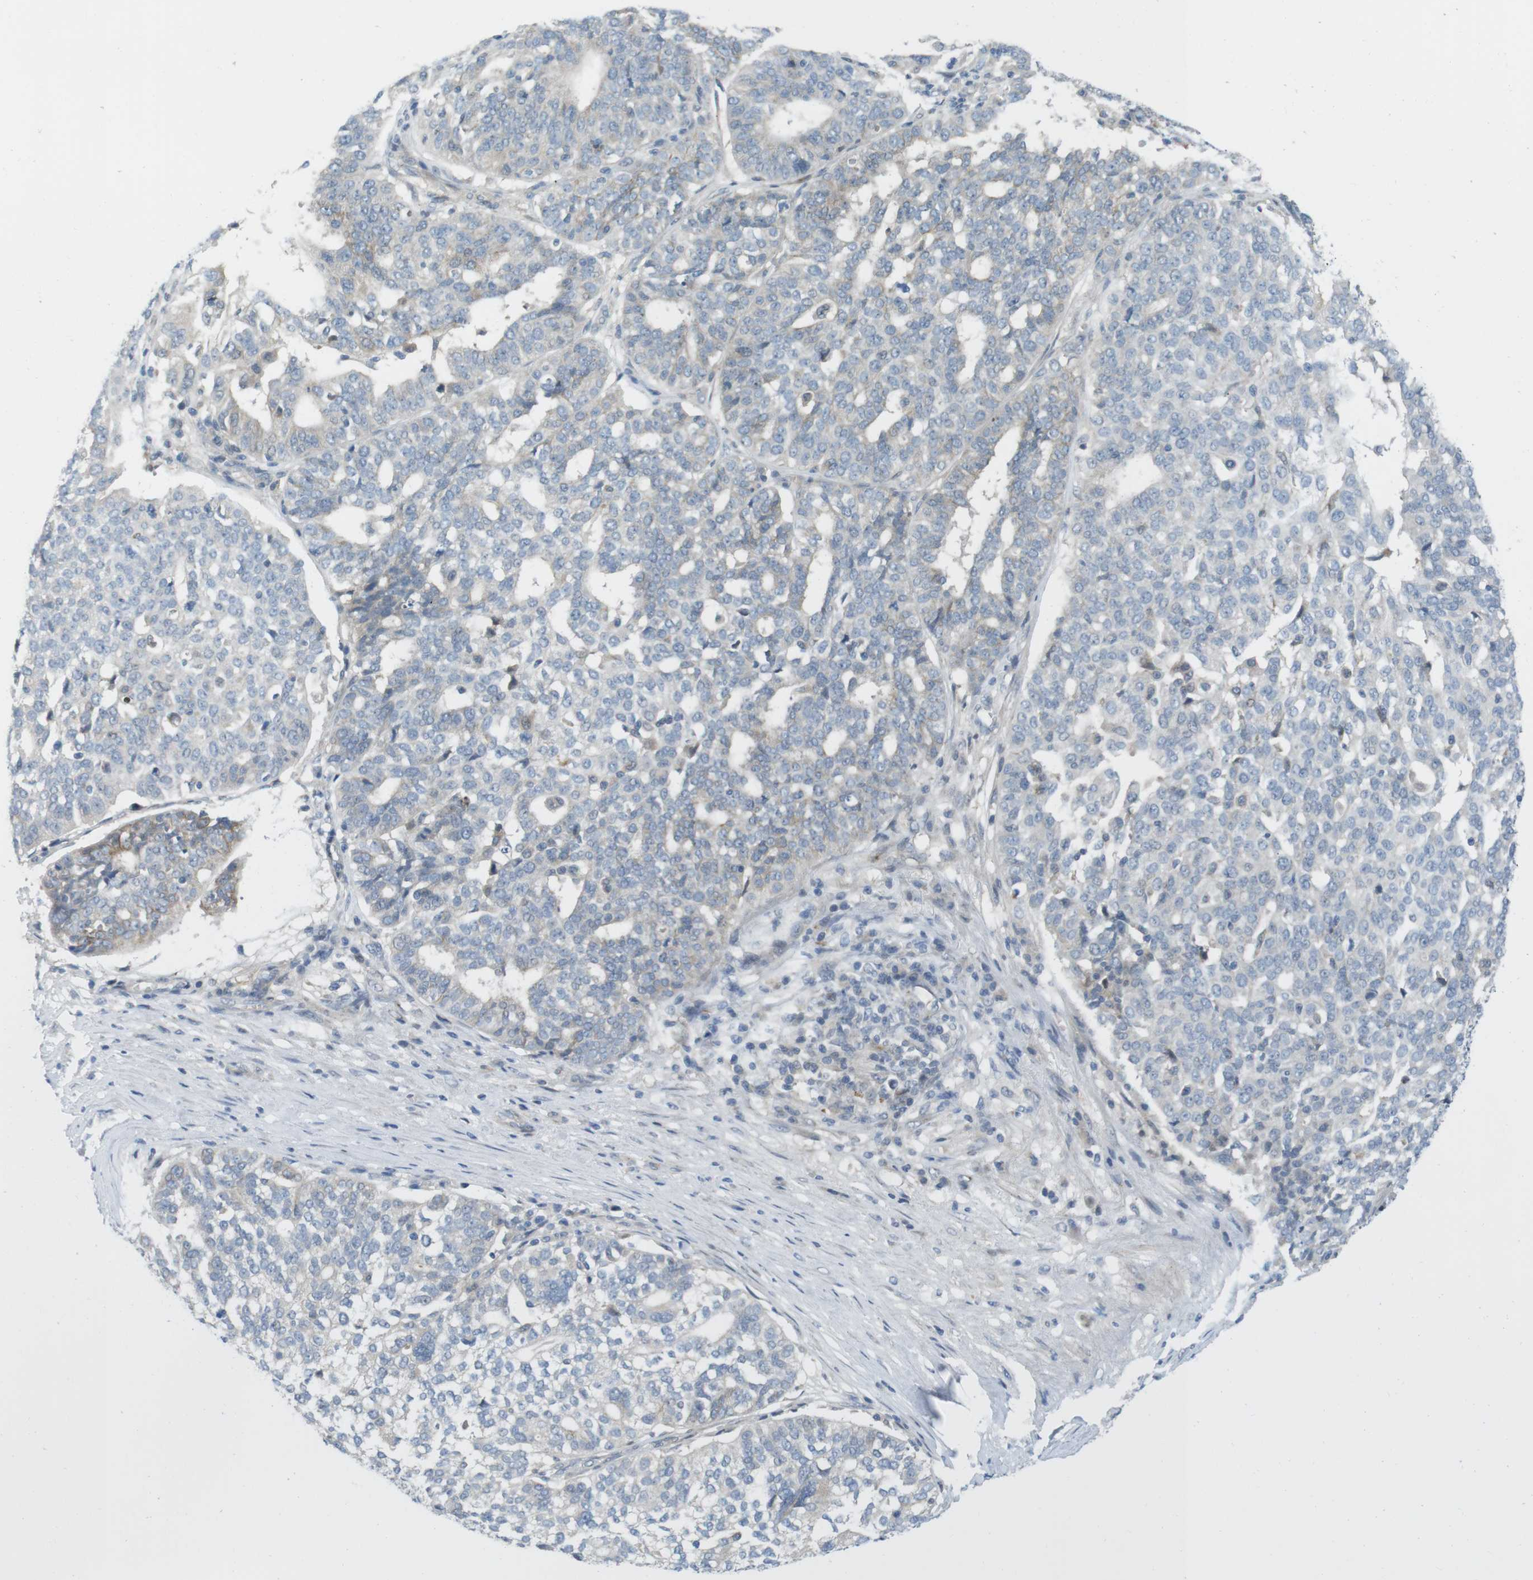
{"staining": {"intensity": "negative", "quantity": "none", "location": "none"}, "tissue": "ovarian cancer", "cell_type": "Tumor cells", "image_type": "cancer", "snomed": [{"axis": "morphology", "description": "Cystadenocarcinoma, serous, NOS"}, {"axis": "topography", "description": "Ovary"}], "caption": "Immunohistochemistry photomicrograph of neoplastic tissue: ovarian cancer stained with DAB (3,3'-diaminobenzidine) demonstrates no significant protein positivity in tumor cells. (Stains: DAB immunohistochemistry (IHC) with hematoxylin counter stain, Microscopy: brightfield microscopy at high magnification).", "gene": "CASP2", "patient": {"sex": "female", "age": 59}}